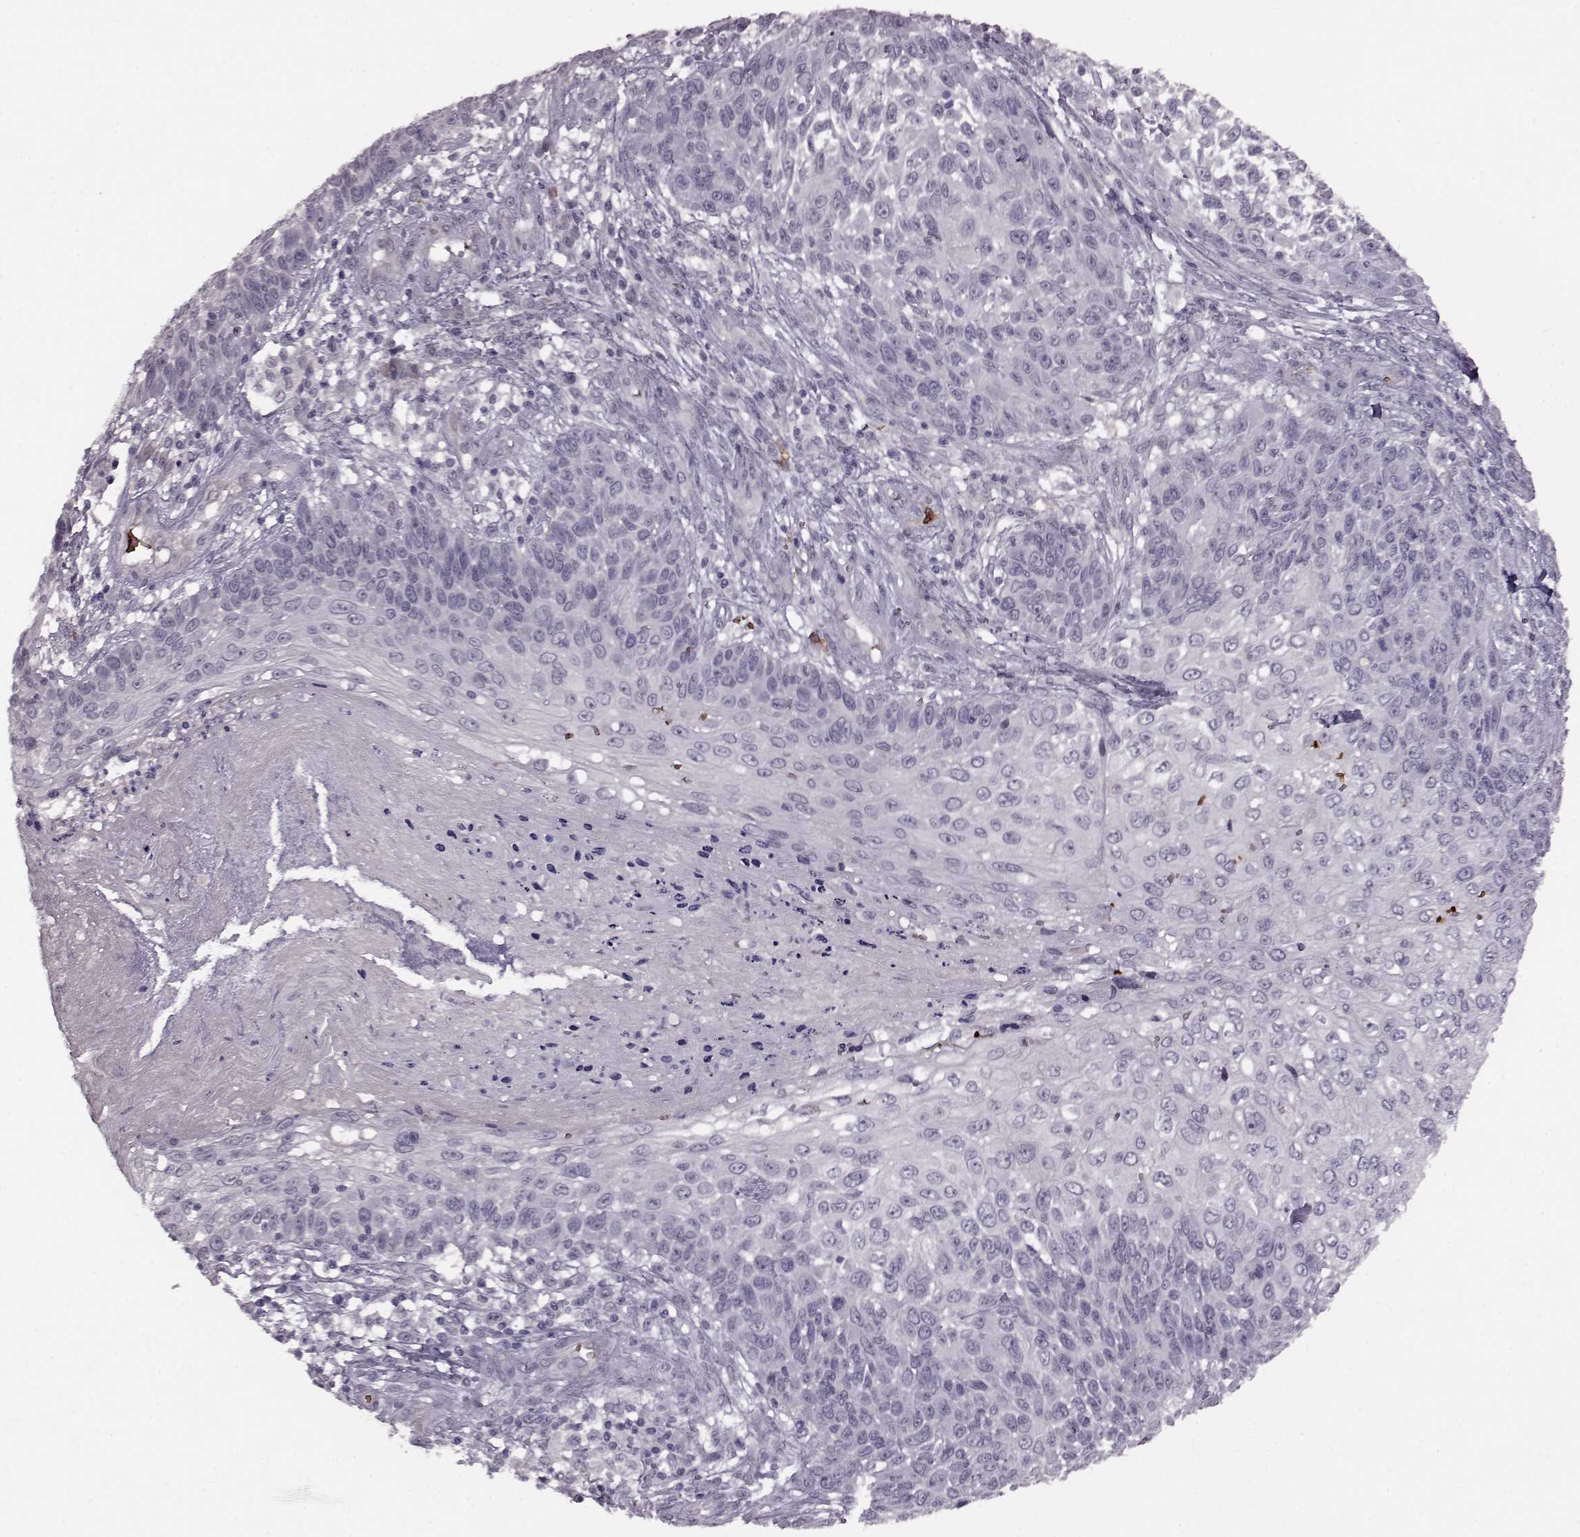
{"staining": {"intensity": "negative", "quantity": "none", "location": "none"}, "tissue": "skin cancer", "cell_type": "Tumor cells", "image_type": "cancer", "snomed": [{"axis": "morphology", "description": "Squamous cell carcinoma, NOS"}, {"axis": "topography", "description": "Skin"}], "caption": "There is no significant positivity in tumor cells of skin squamous cell carcinoma.", "gene": "PROP1", "patient": {"sex": "male", "age": 92}}